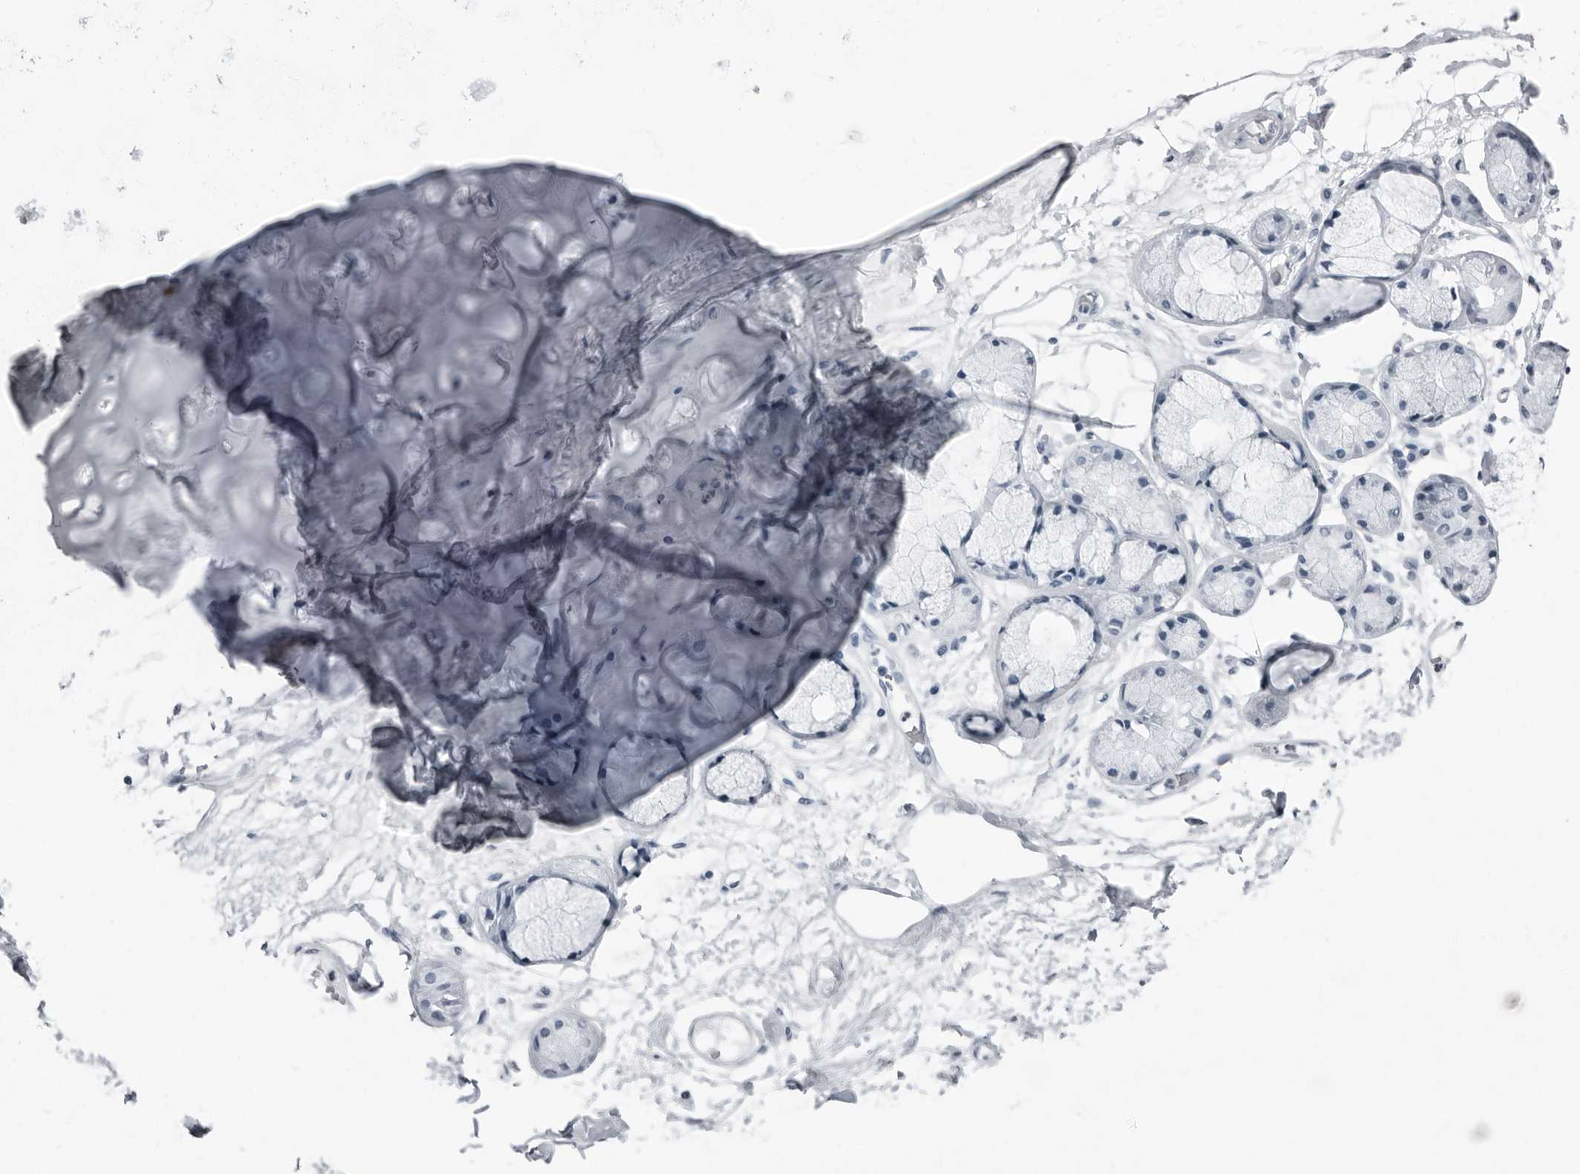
{"staining": {"intensity": "negative", "quantity": "none", "location": "none"}, "tissue": "adipose tissue", "cell_type": "Adipocytes", "image_type": "normal", "snomed": [{"axis": "morphology", "description": "Normal tissue, NOS"}, {"axis": "topography", "description": "Bronchus"}], "caption": "High magnification brightfield microscopy of benign adipose tissue stained with DAB (3,3'-diaminobenzidine) (brown) and counterstained with hematoxylin (blue): adipocytes show no significant expression. The staining is performed using DAB (3,3'-diaminobenzidine) brown chromogen with nuclei counter-stained in using hematoxylin.", "gene": "PRSS1", "patient": {"sex": "male", "age": 66}}